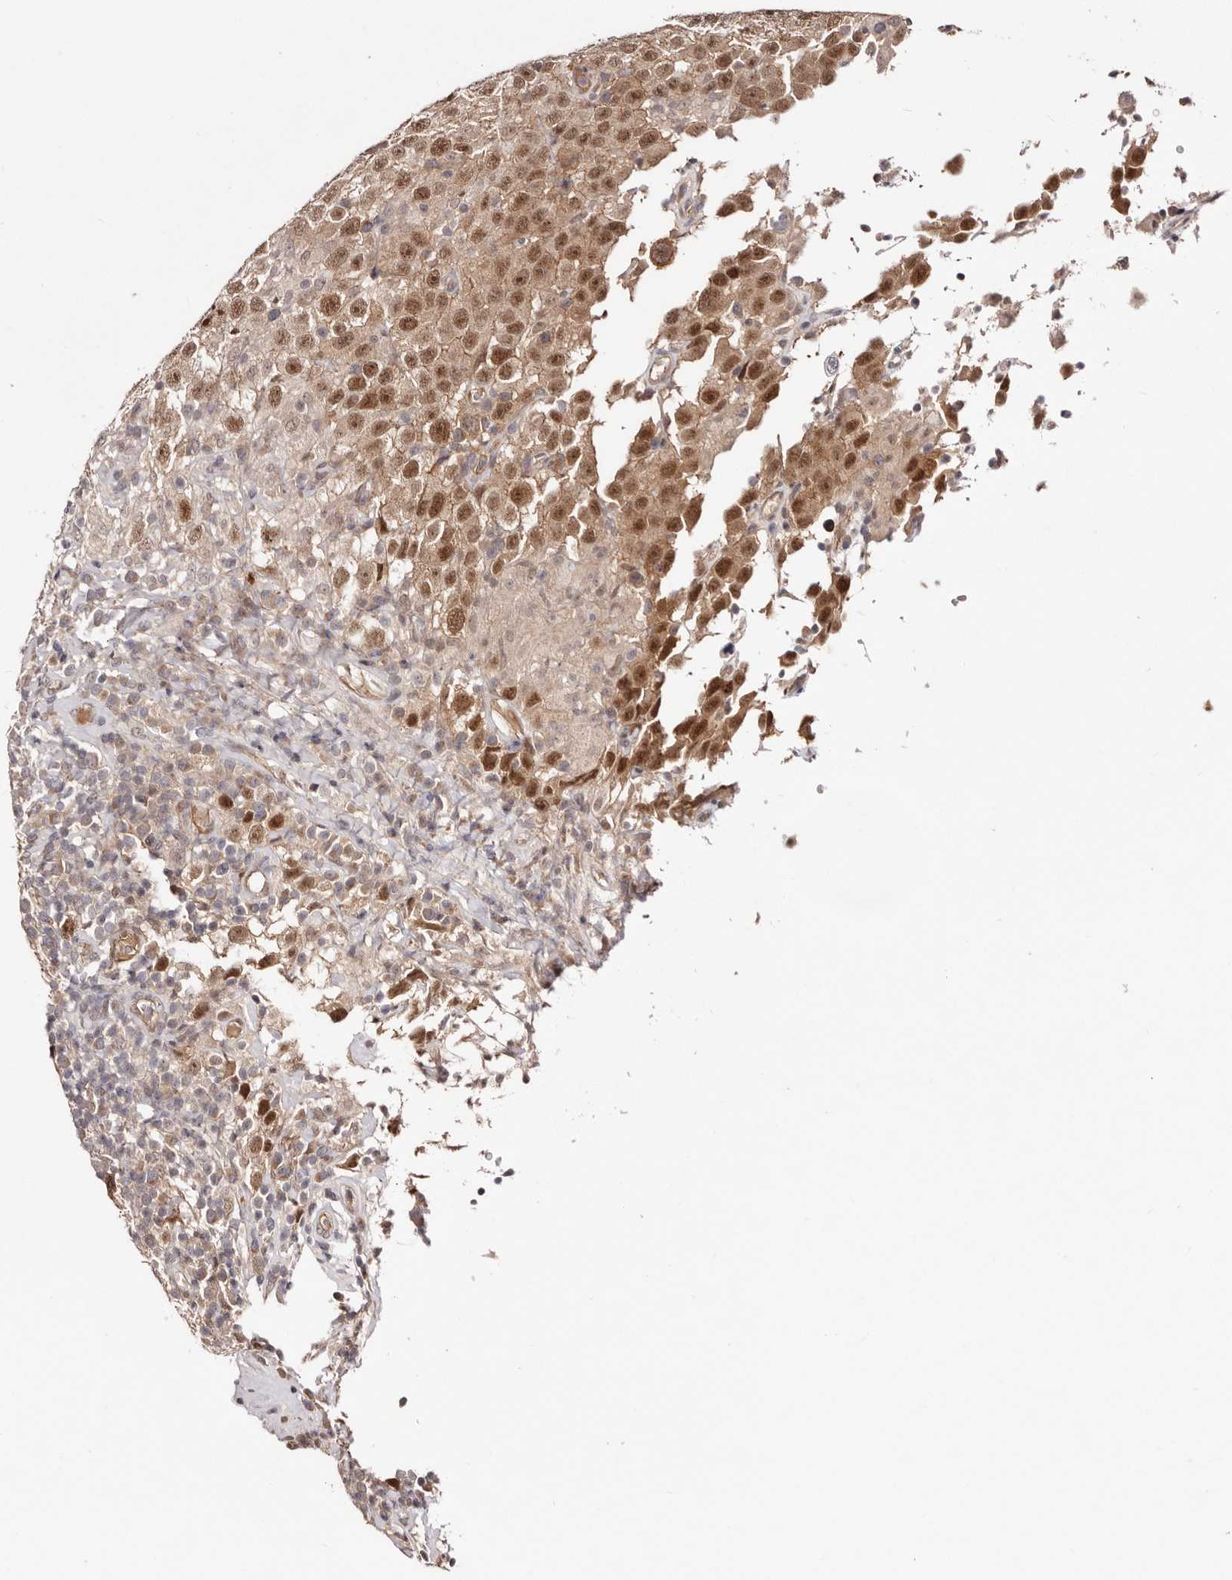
{"staining": {"intensity": "moderate", "quantity": ">75%", "location": "cytoplasmic/membranous,nuclear"}, "tissue": "testis cancer", "cell_type": "Tumor cells", "image_type": "cancer", "snomed": [{"axis": "morphology", "description": "Seminoma, NOS"}, {"axis": "topography", "description": "Testis"}], "caption": "Approximately >75% of tumor cells in testis cancer (seminoma) demonstrate moderate cytoplasmic/membranous and nuclear protein expression as visualized by brown immunohistochemical staining.", "gene": "EGR3", "patient": {"sex": "male", "age": 41}}